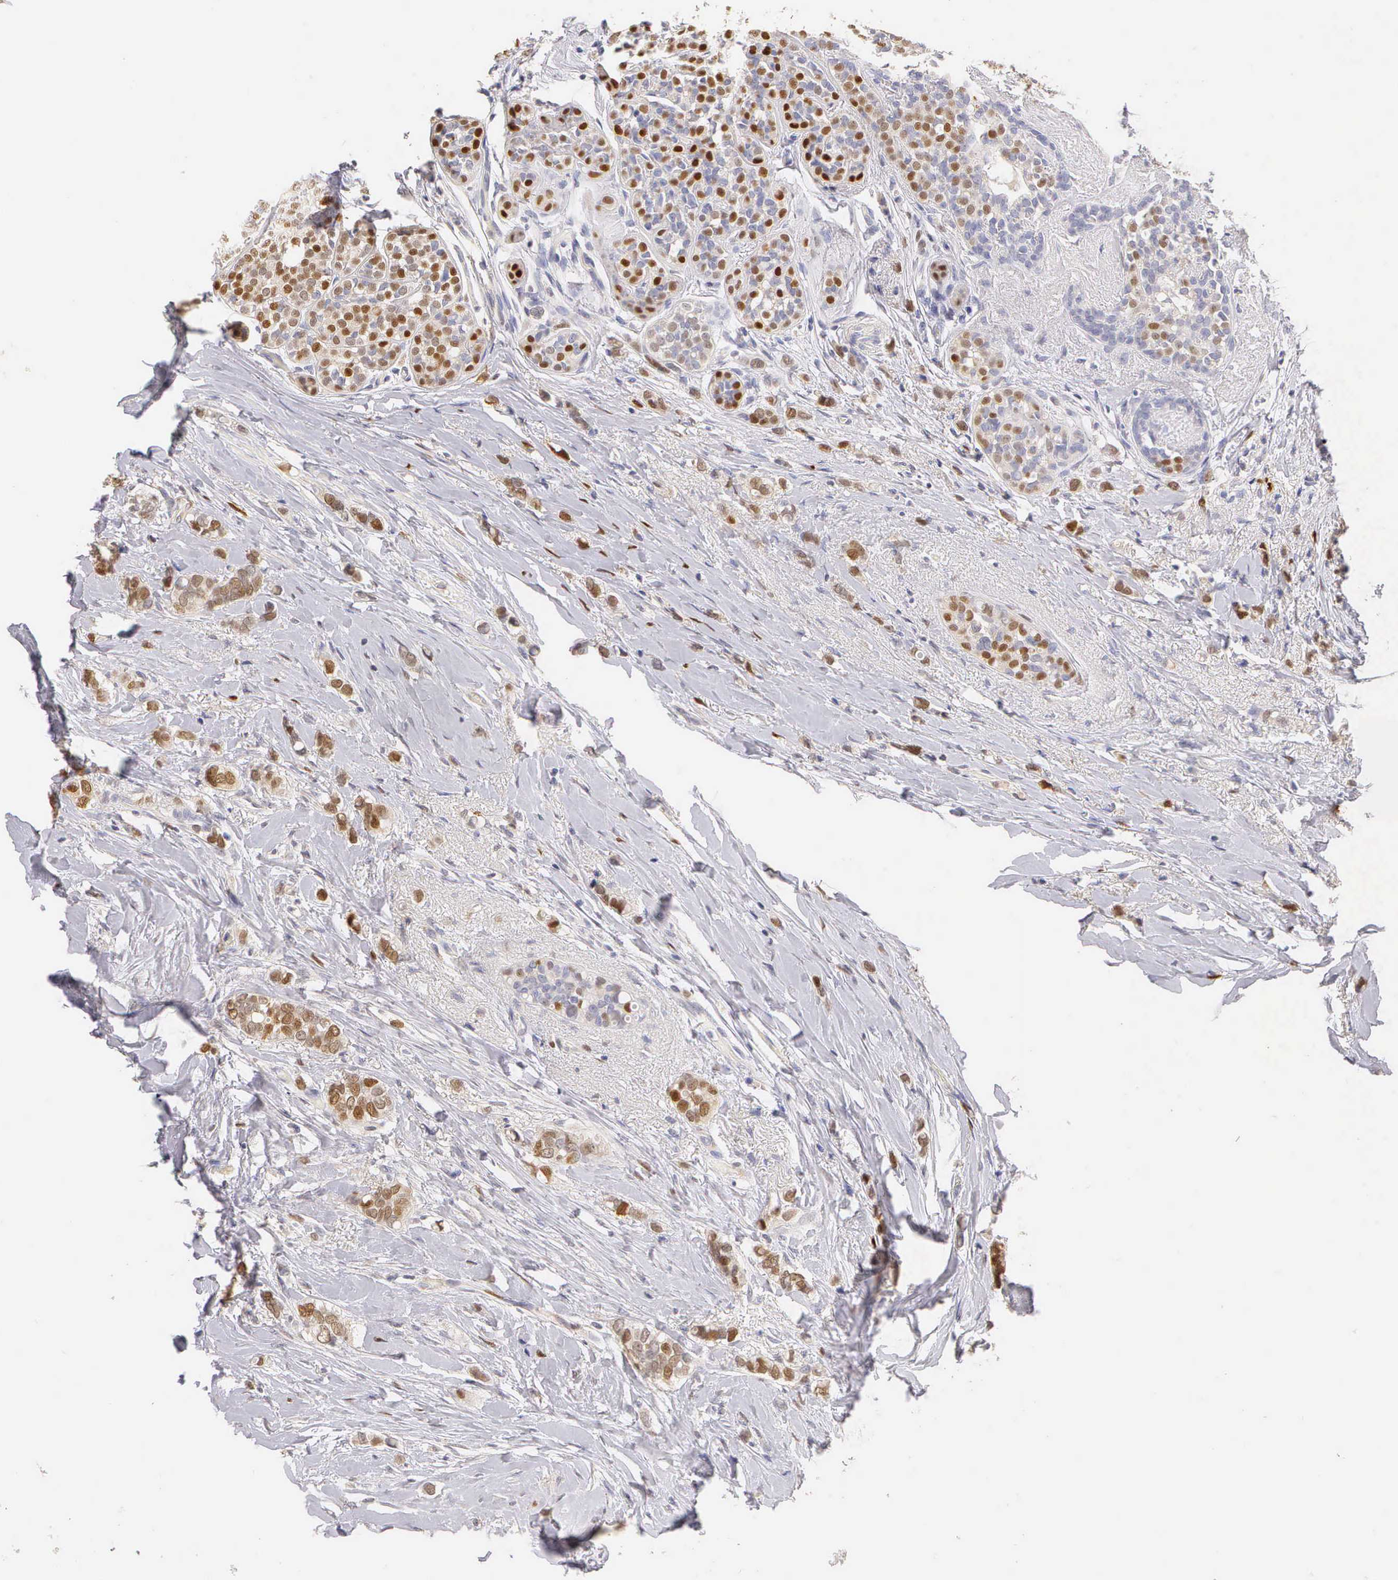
{"staining": {"intensity": "moderate", "quantity": ">75%", "location": "nuclear"}, "tissue": "breast cancer", "cell_type": "Tumor cells", "image_type": "cancer", "snomed": [{"axis": "morphology", "description": "Duct carcinoma"}, {"axis": "topography", "description": "Breast"}], "caption": "Breast intraductal carcinoma tissue exhibits moderate nuclear positivity in about >75% of tumor cells The protein is shown in brown color, while the nuclei are stained blue.", "gene": "ESR1", "patient": {"sex": "female", "age": 72}}